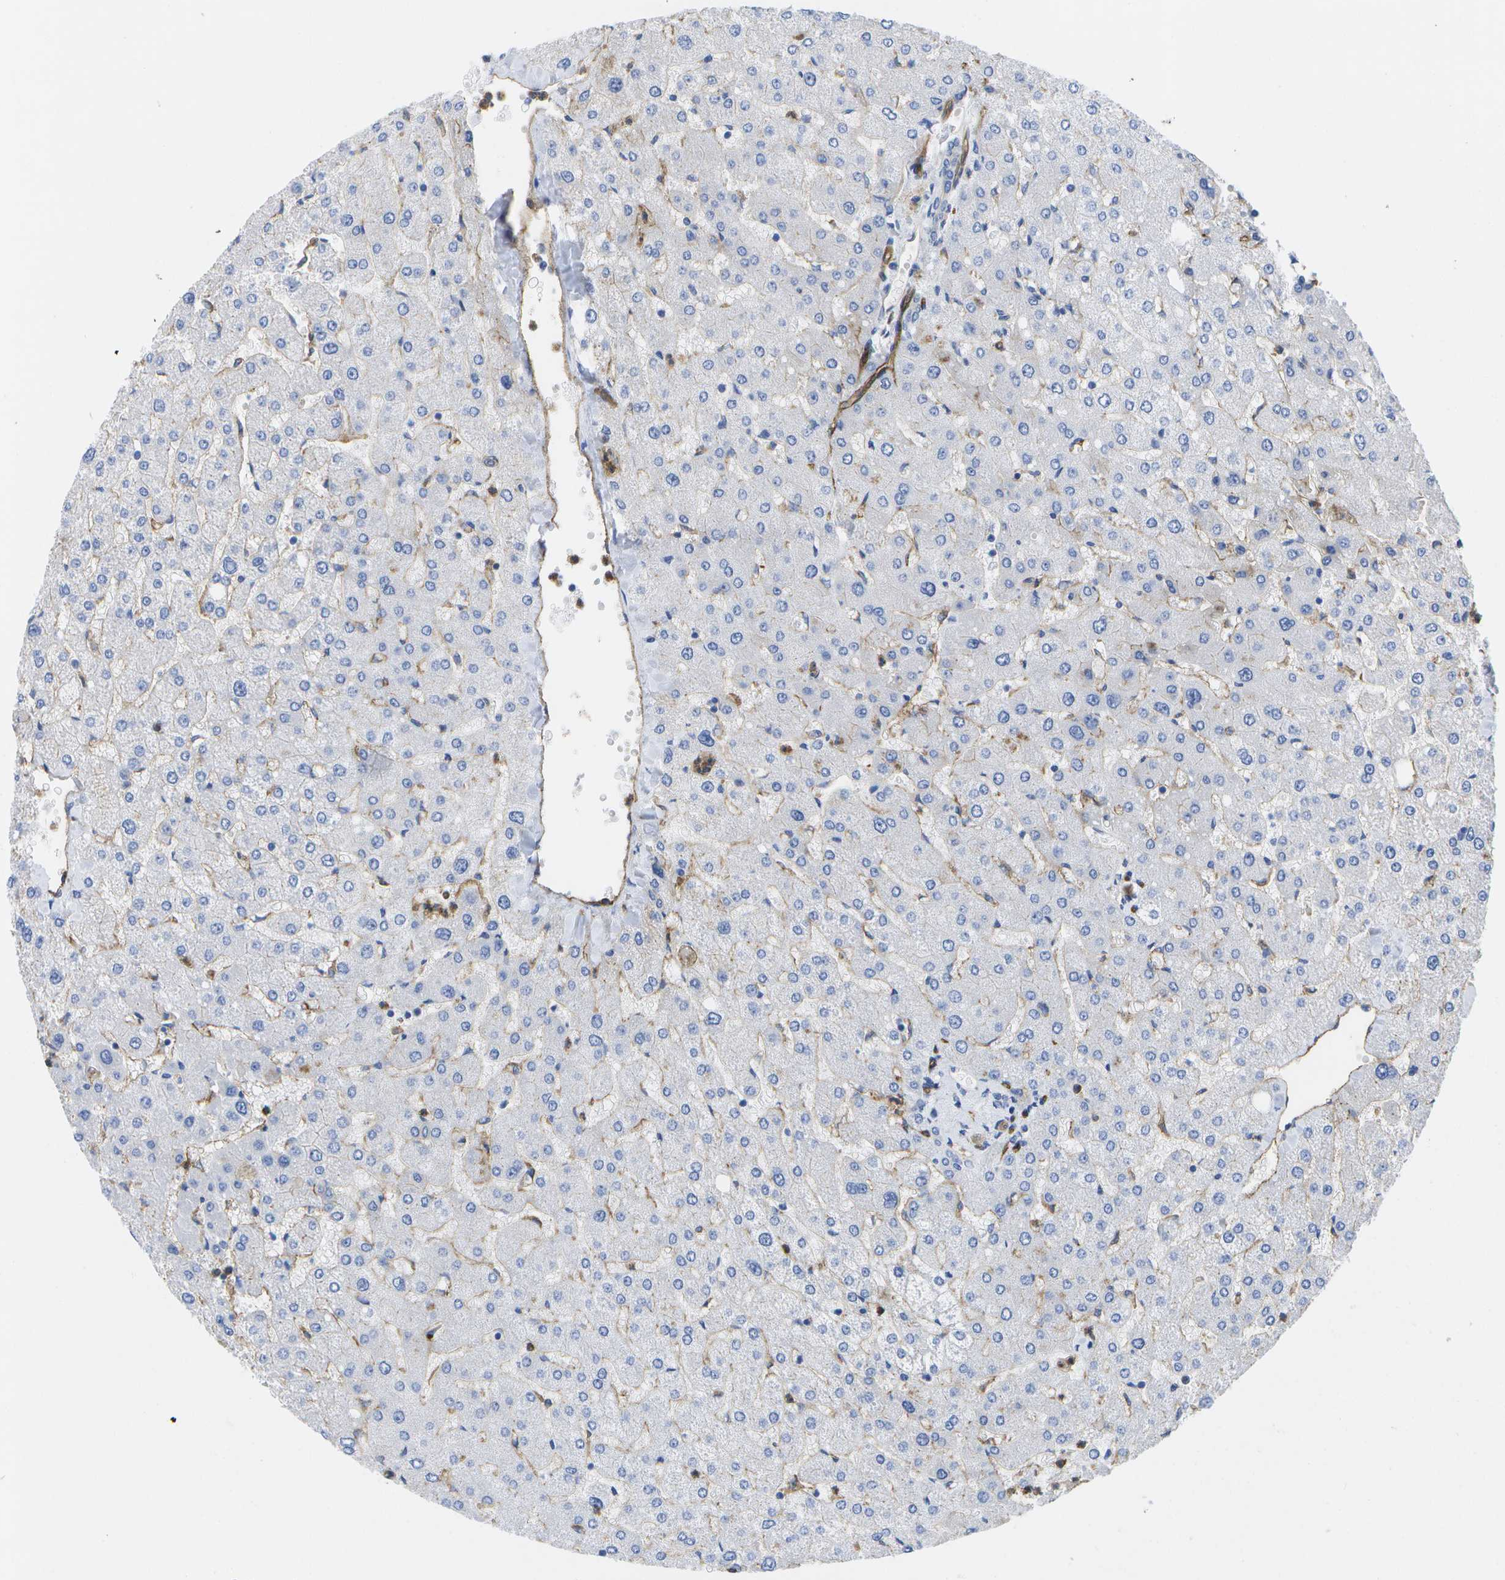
{"staining": {"intensity": "negative", "quantity": "none", "location": "none"}, "tissue": "liver", "cell_type": "Cholangiocytes", "image_type": "normal", "snomed": [{"axis": "morphology", "description": "Normal tissue, NOS"}, {"axis": "topography", "description": "Liver"}], "caption": "An image of liver stained for a protein shows no brown staining in cholangiocytes. (Brightfield microscopy of DAB (3,3'-diaminobenzidine) immunohistochemistry at high magnification).", "gene": "DYSF", "patient": {"sex": "male", "age": 55}}